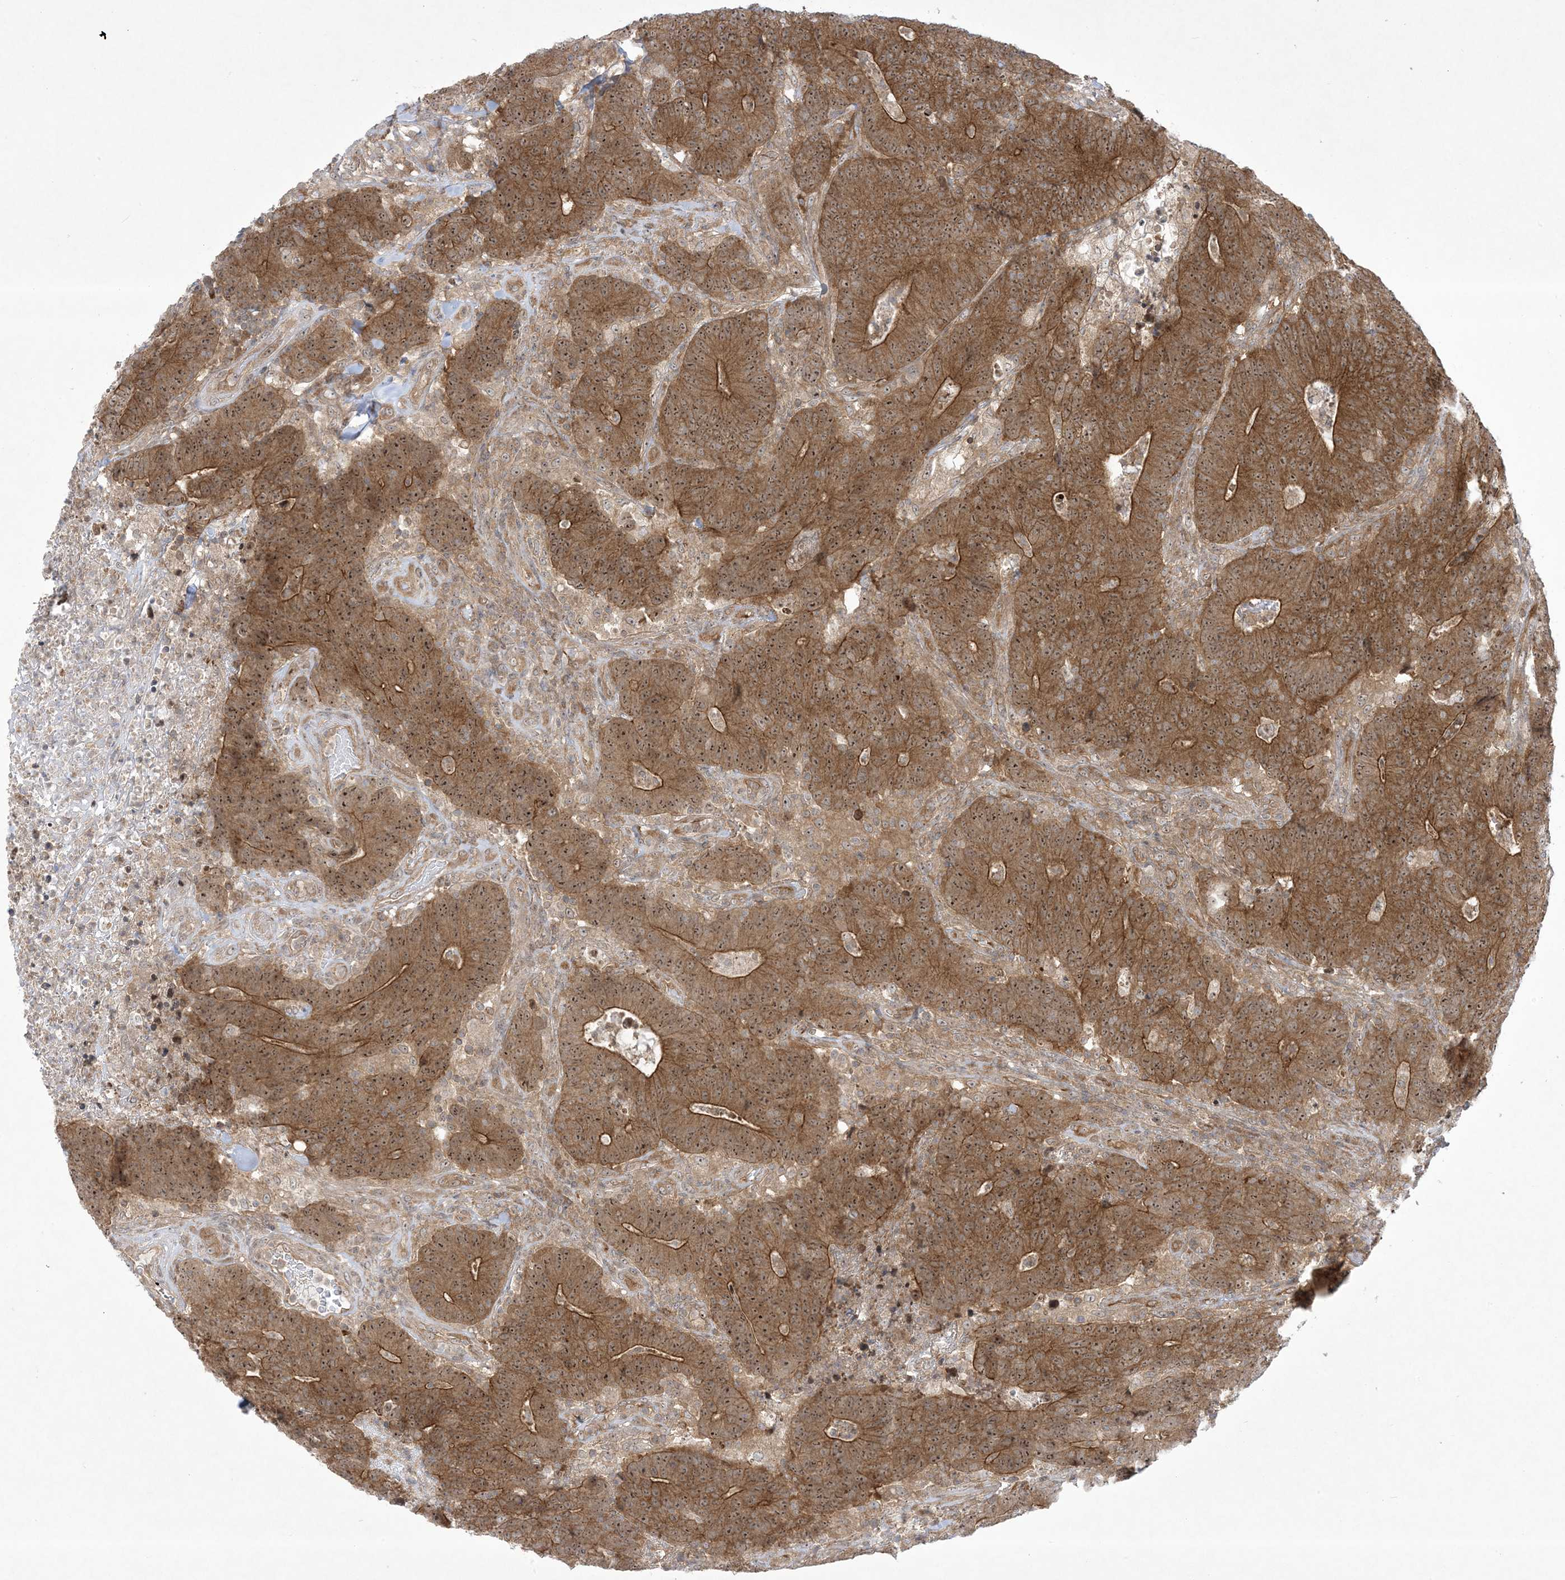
{"staining": {"intensity": "moderate", "quantity": ">75%", "location": "cytoplasmic/membranous,nuclear"}, "tissue": "colorectal cancer", "cell_type": "Tumor cells", "image_type": "cancer", "snomed": [{"axis": "morphology", "description": "Normal tissue, NOS"}, {"axis": "morphology", "description": "Adenocarcinoma, NOS"}, {"axis": "topography", "description": "Colon"}], "caption": "The image reveals staining of colorectal cancer (adenocarcinoma), revealing moderate cytoplasmic/membranous and nuclear protein staining (brown color) within tumor cells. The staining is performed using DAB brown chromogen to label protein expression. The nuclei are counter-stained blue using hematoxylin.", "gene": "SOGA3", "patient": {"sex": "female", "age": 75}}